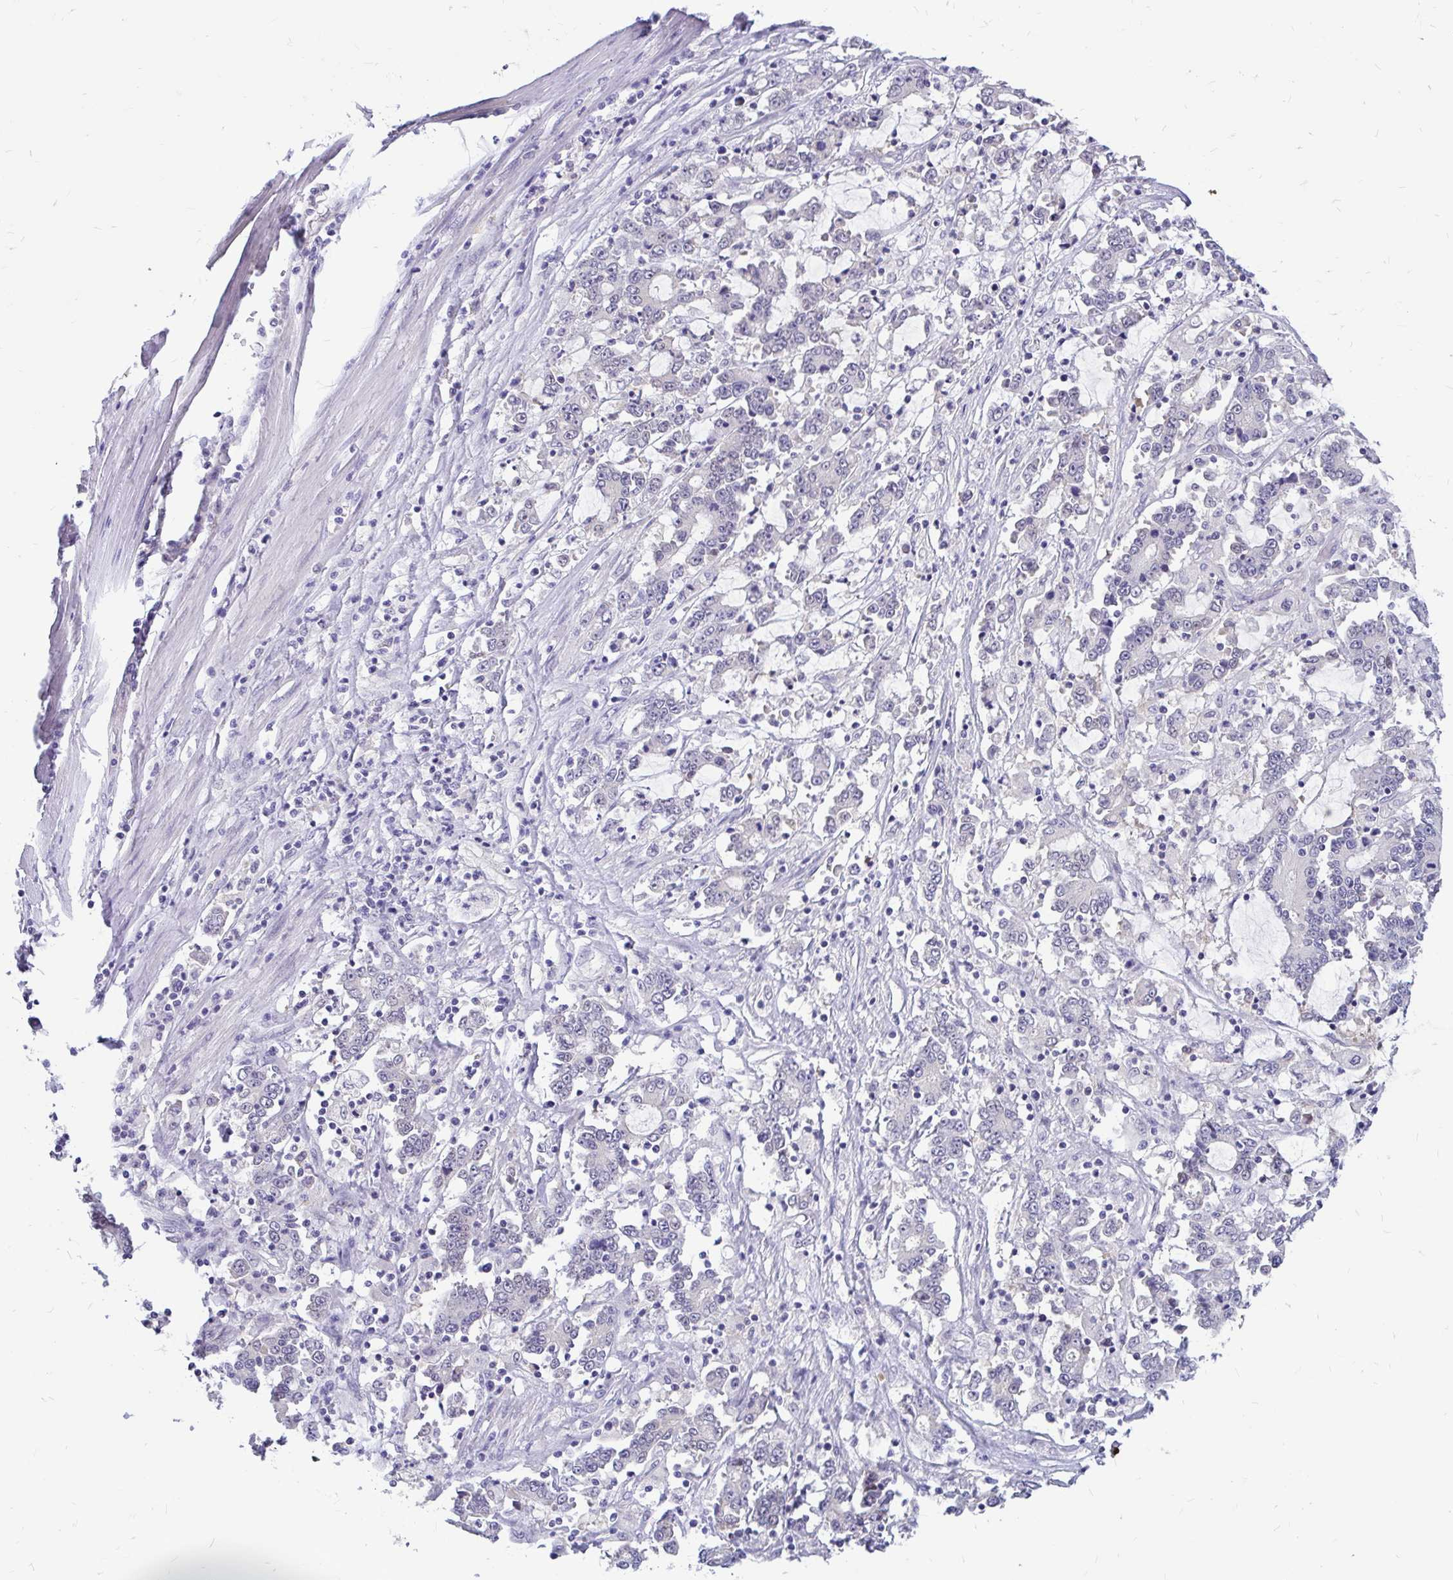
{"staining": {"intensity": "negative", "quantity": "none", "location": "none"}, "tissue": "stomach cancer", "cell_type": "Tumor cells", "image_type": "cancer", "snomed": [{"axis": "morphology", "description": "Adenocarcinoma, NOS"}, {"axis": "topography", "description": "Stomach, upper"}], "caption": "Tumor cells show no significant positivity in stomach cancer (adenocarcinoma).", "gene": "MAP1LC3A", "patient": {"sex": "male", "age": 68}}